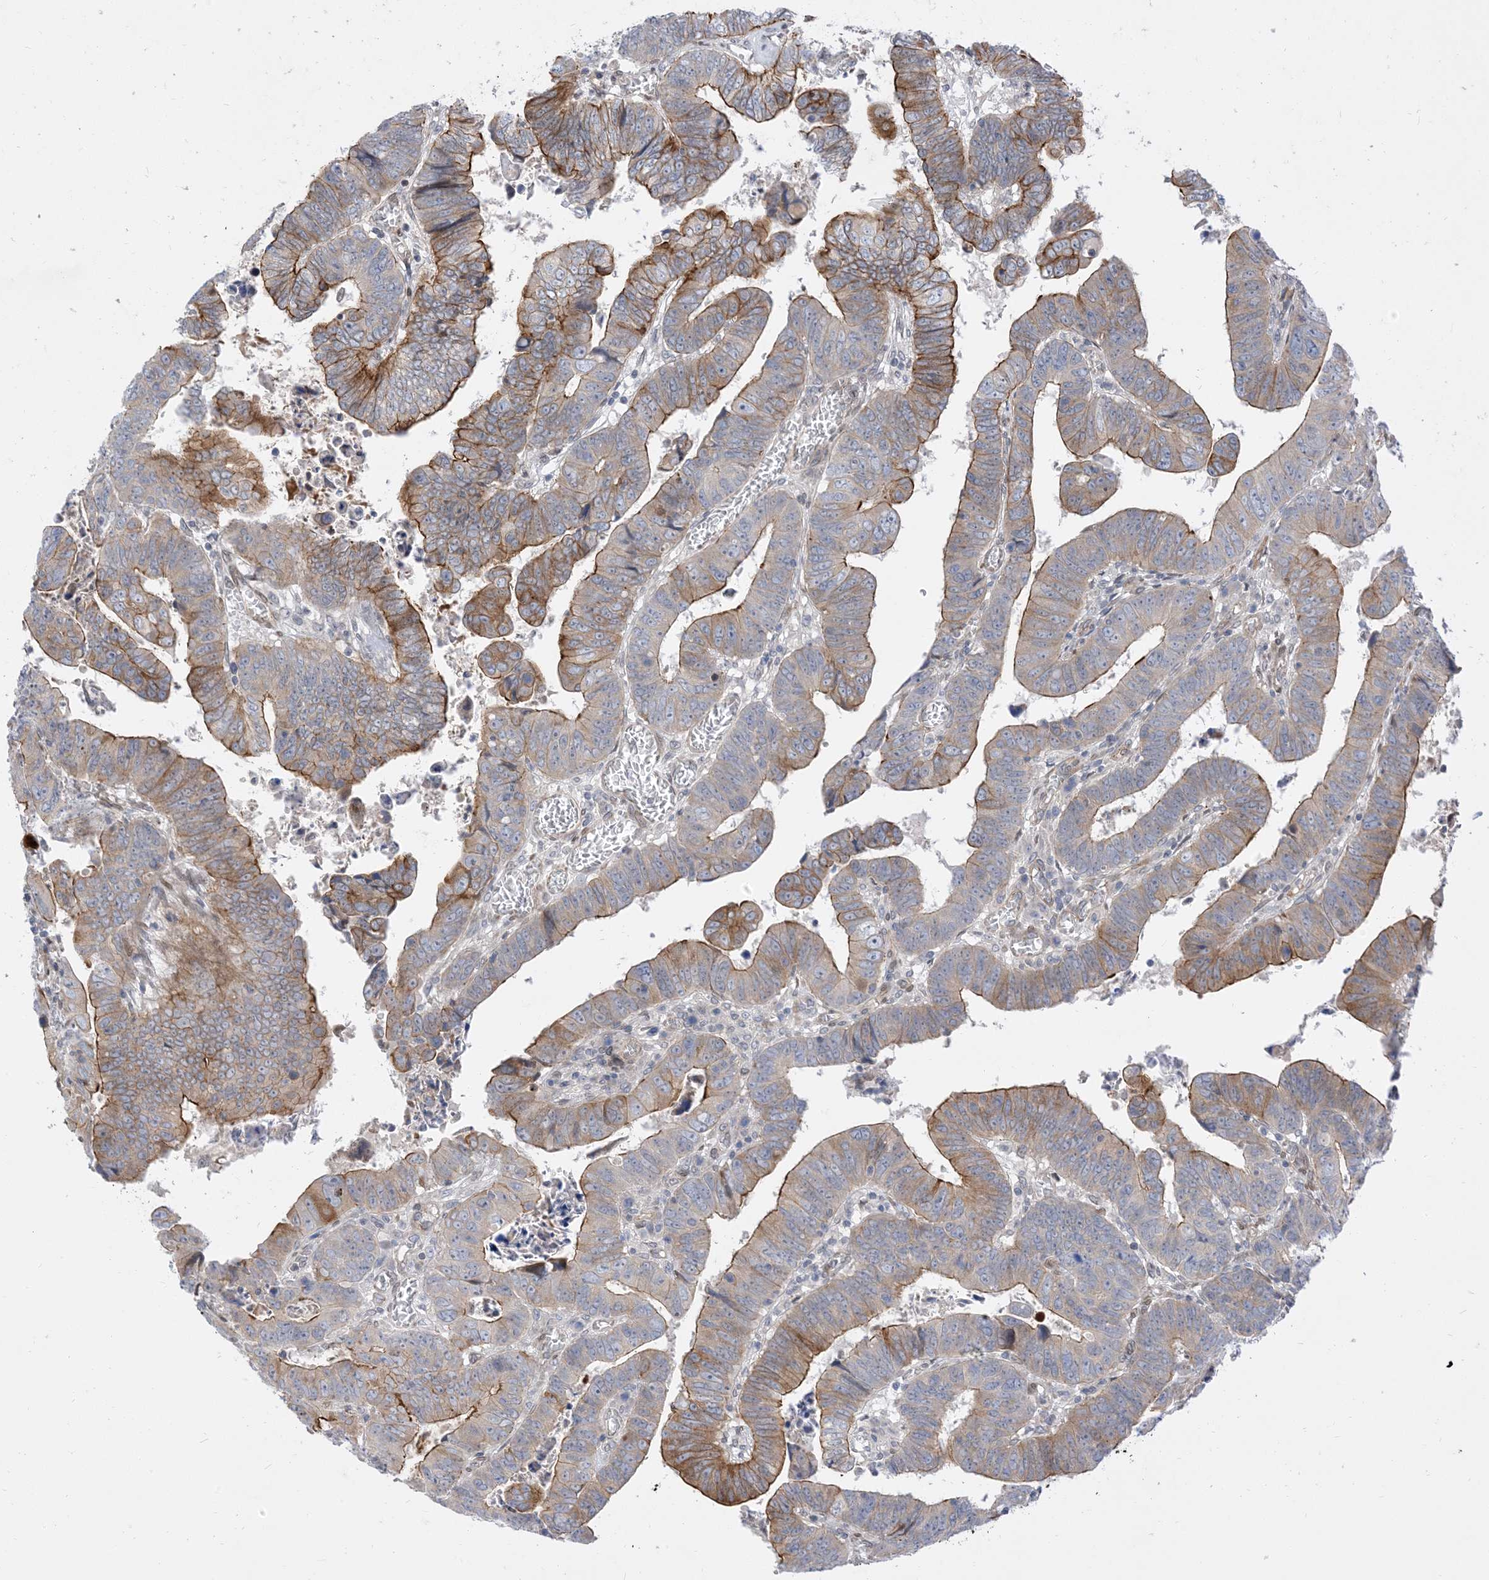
{"staining": {"intensity": "moderate", "quantity": ">75%", "location": "cytoplasmic/membranous"}, "tissue": "colorectal cancer", "cell_type": "Tumor cells", "image_type": "cancer", "snomed": [{"axis": "morphology", "description": "Normal tissue, NOS"}, {"axis": "morphology", "description": "Adenocarcinoma, NOS"}, {"axis": "topography", "description": "Rectum"}], "caption": "The immunohistochemical stain labels moderate cytoplasmic/membranous positivity in tumor cells of colorectal cancer (adenocarcinoma) tissue.", "gene": "TYSND1", "patient": {"sex": "female", "age": 65}}